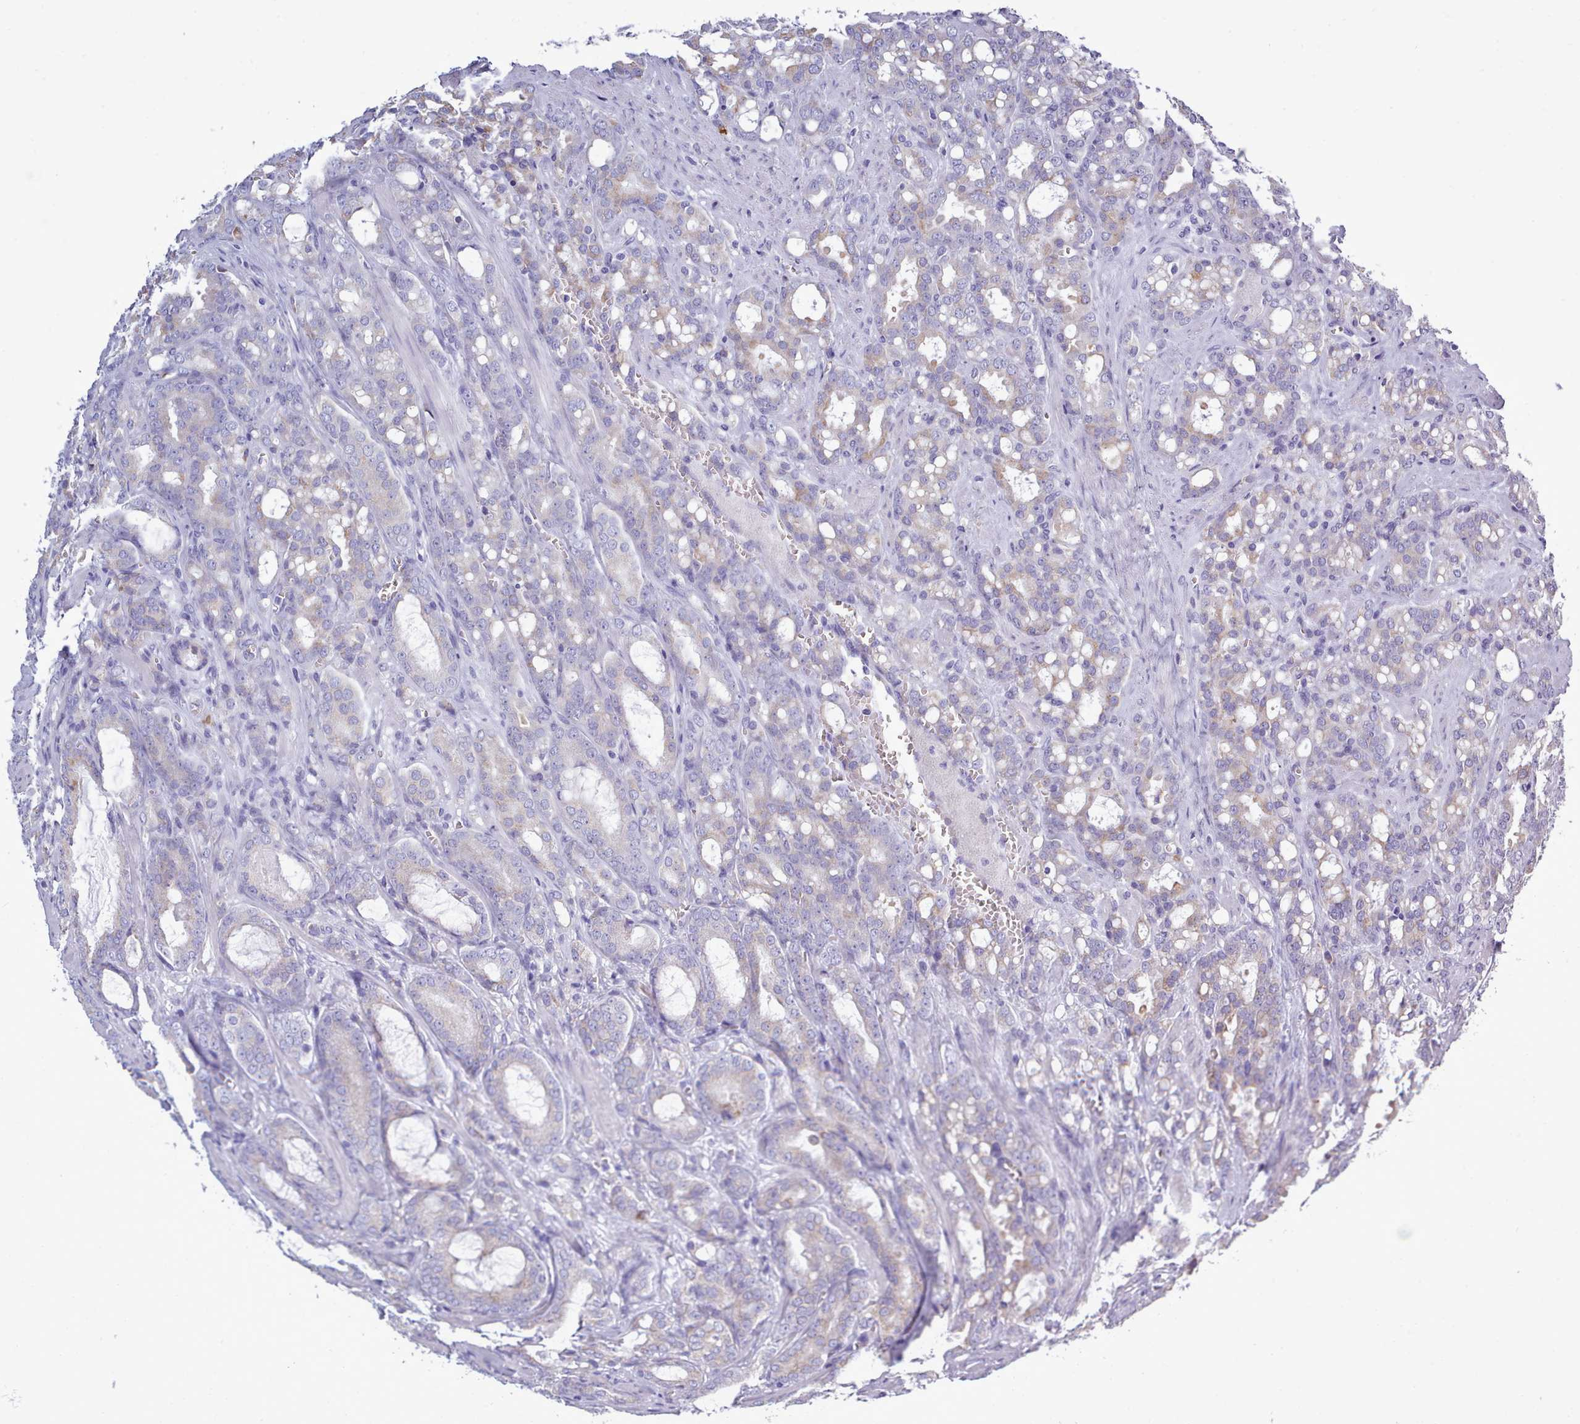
{"staining": {"intensity": "negative", "quantity": "none", "location": "none"}, "tissue": "prostate cancer", "cell_type": "Tumor cells", "image_type": "cancer", "snomed": [{"axis": "morphology", "description": "Adenocarcinoma, High grade"}, {"axis": "topography", "description": "Prostate"}], "caption": "Tumor cells show no significant positivity in prostate cancer (adenocarcinoma (high-grade)).", "gene": "XKR8", "patient": {"sex": "male", "age": 72}}